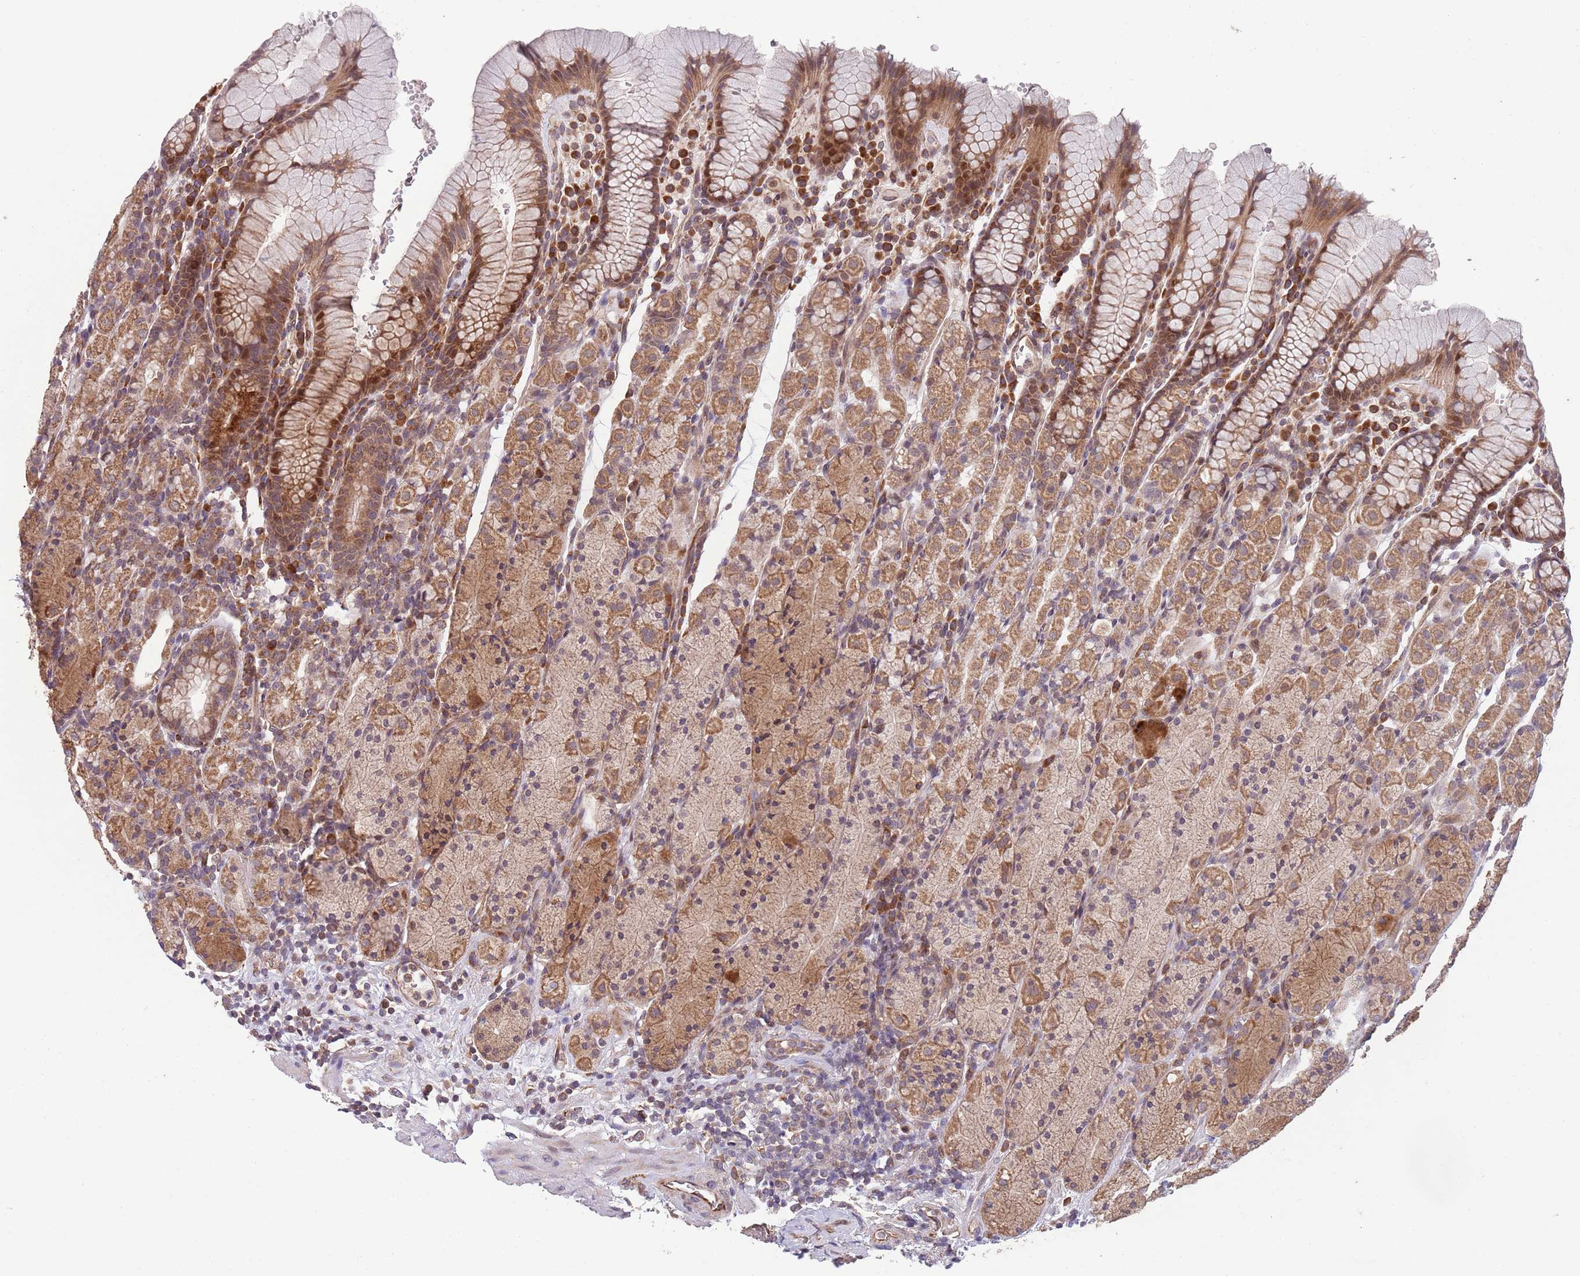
{"staining": {"intensity": "moderate", "quantity": ">75%", "location": "cytoplasmic/membranous,nuclear"}, "tissue": "stomach", "cell_type": "Glandular cells", "image_type": "normal", "snomed": [{"axis": "morphology", "description": "Normal tissue, NOS"}, {"axis": "topography", "description": "Stomach, upper"}, {"axis": "topography", "description": "Stomach"}], "caption": "Glandular cells reveal medium levels of moderate cytoplasmic/membranous,nuclear expression in approximately >75% of cells in benign human stomach.", "gene": "CHD9", "patient": {"sex": "male", "age": 62}}